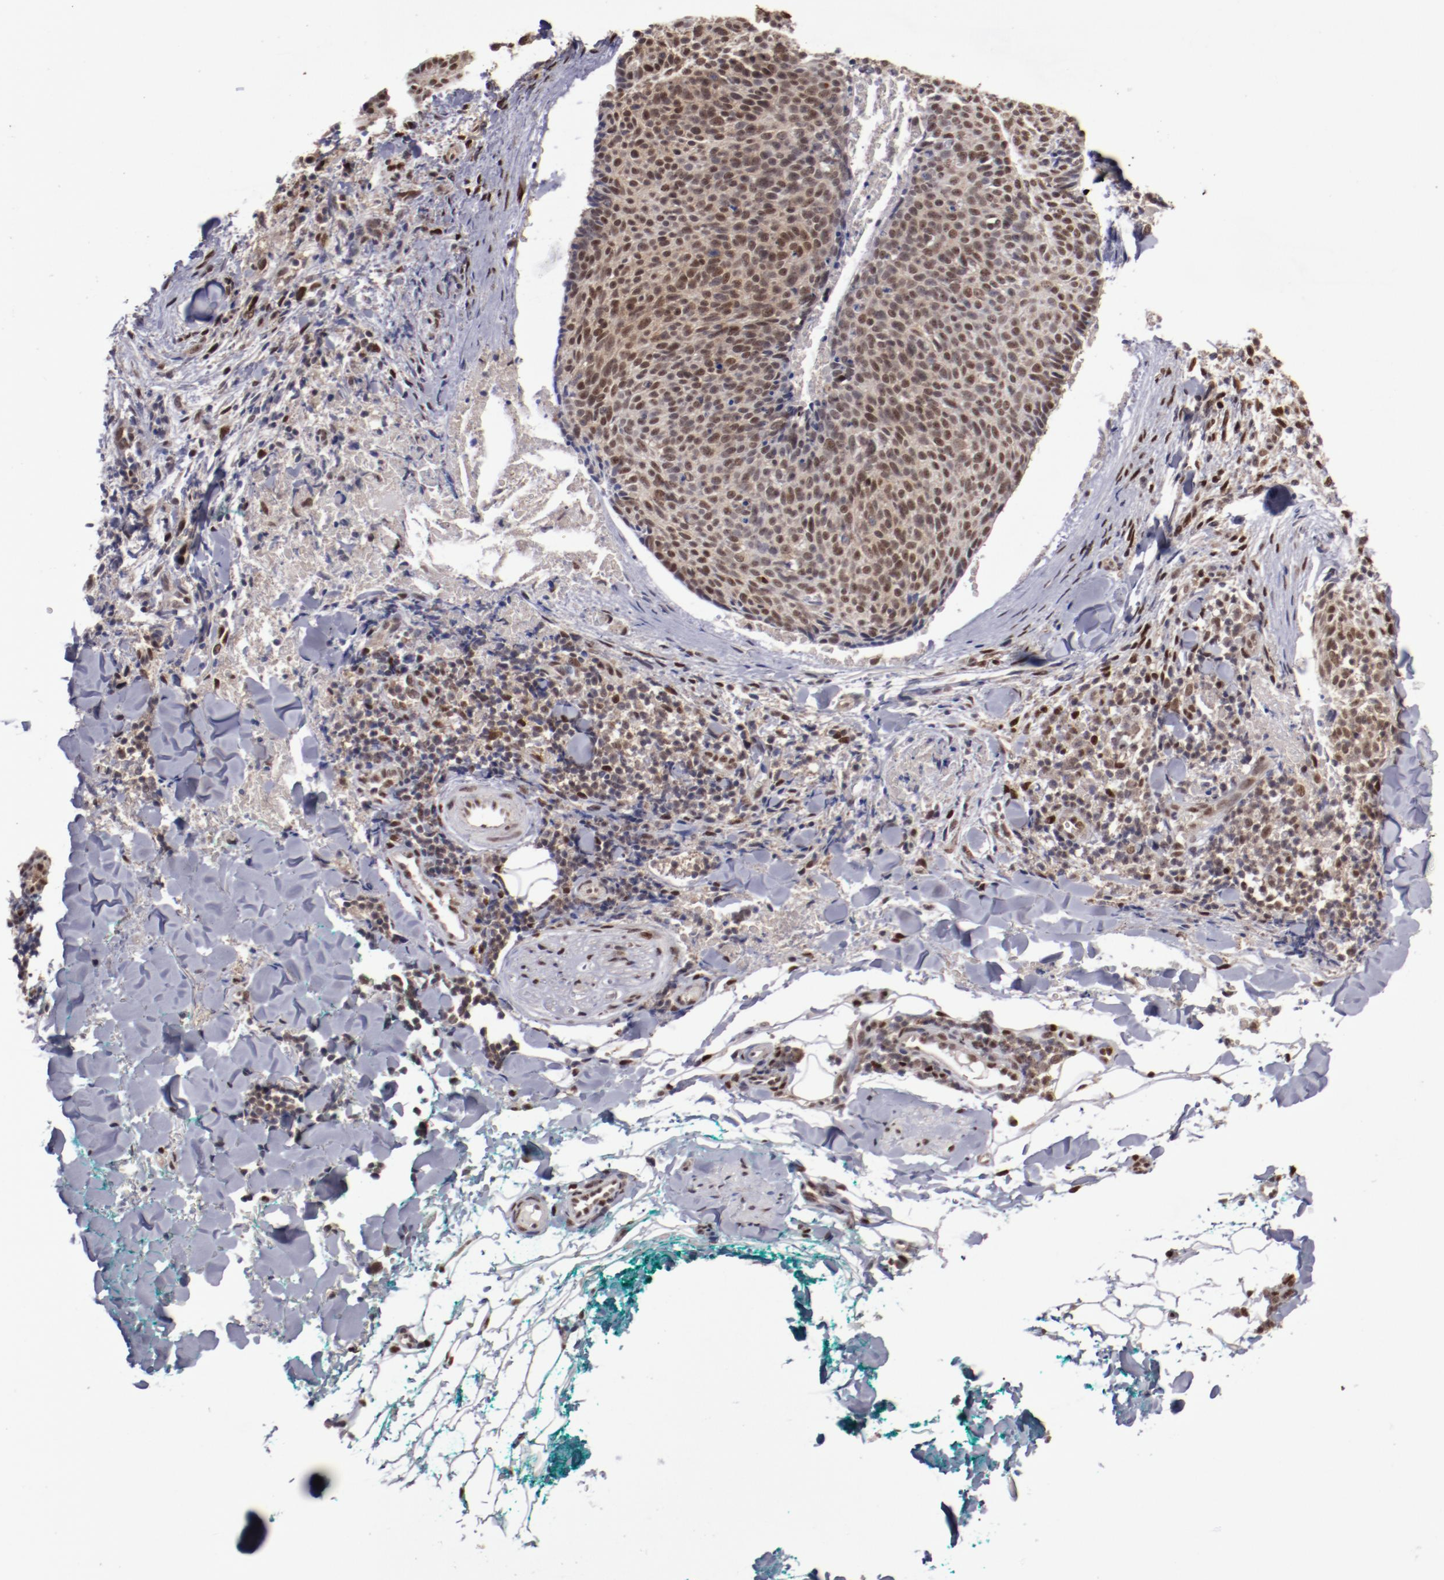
{"staining": {"intensity": "moderate", "quantity": "25%-75%", "location": "nuclear"}, "tissue": "skin cancer", "cell_type": "Tumor cells", "image_type": "cancer", "snomed": [{"axis": "morphology", "description": "Normal tissue, NOS"}, {"axis": "morphology", "description": "Basal cell carcinoma"}, {"axis": "topography", "description": "Skin"}], "caption": "Immunohistochemistry image of neoplastic tissue: skin cancer (basal cell carcinoma) stained using immunohistochemistry exhibits medium levels of moderate protein expression localized specifically in the nuclear of tumor cells, appearing as a nuclear brown color.", "gene": "ARNT", "patient": {"sex": "female", "age": 57}}